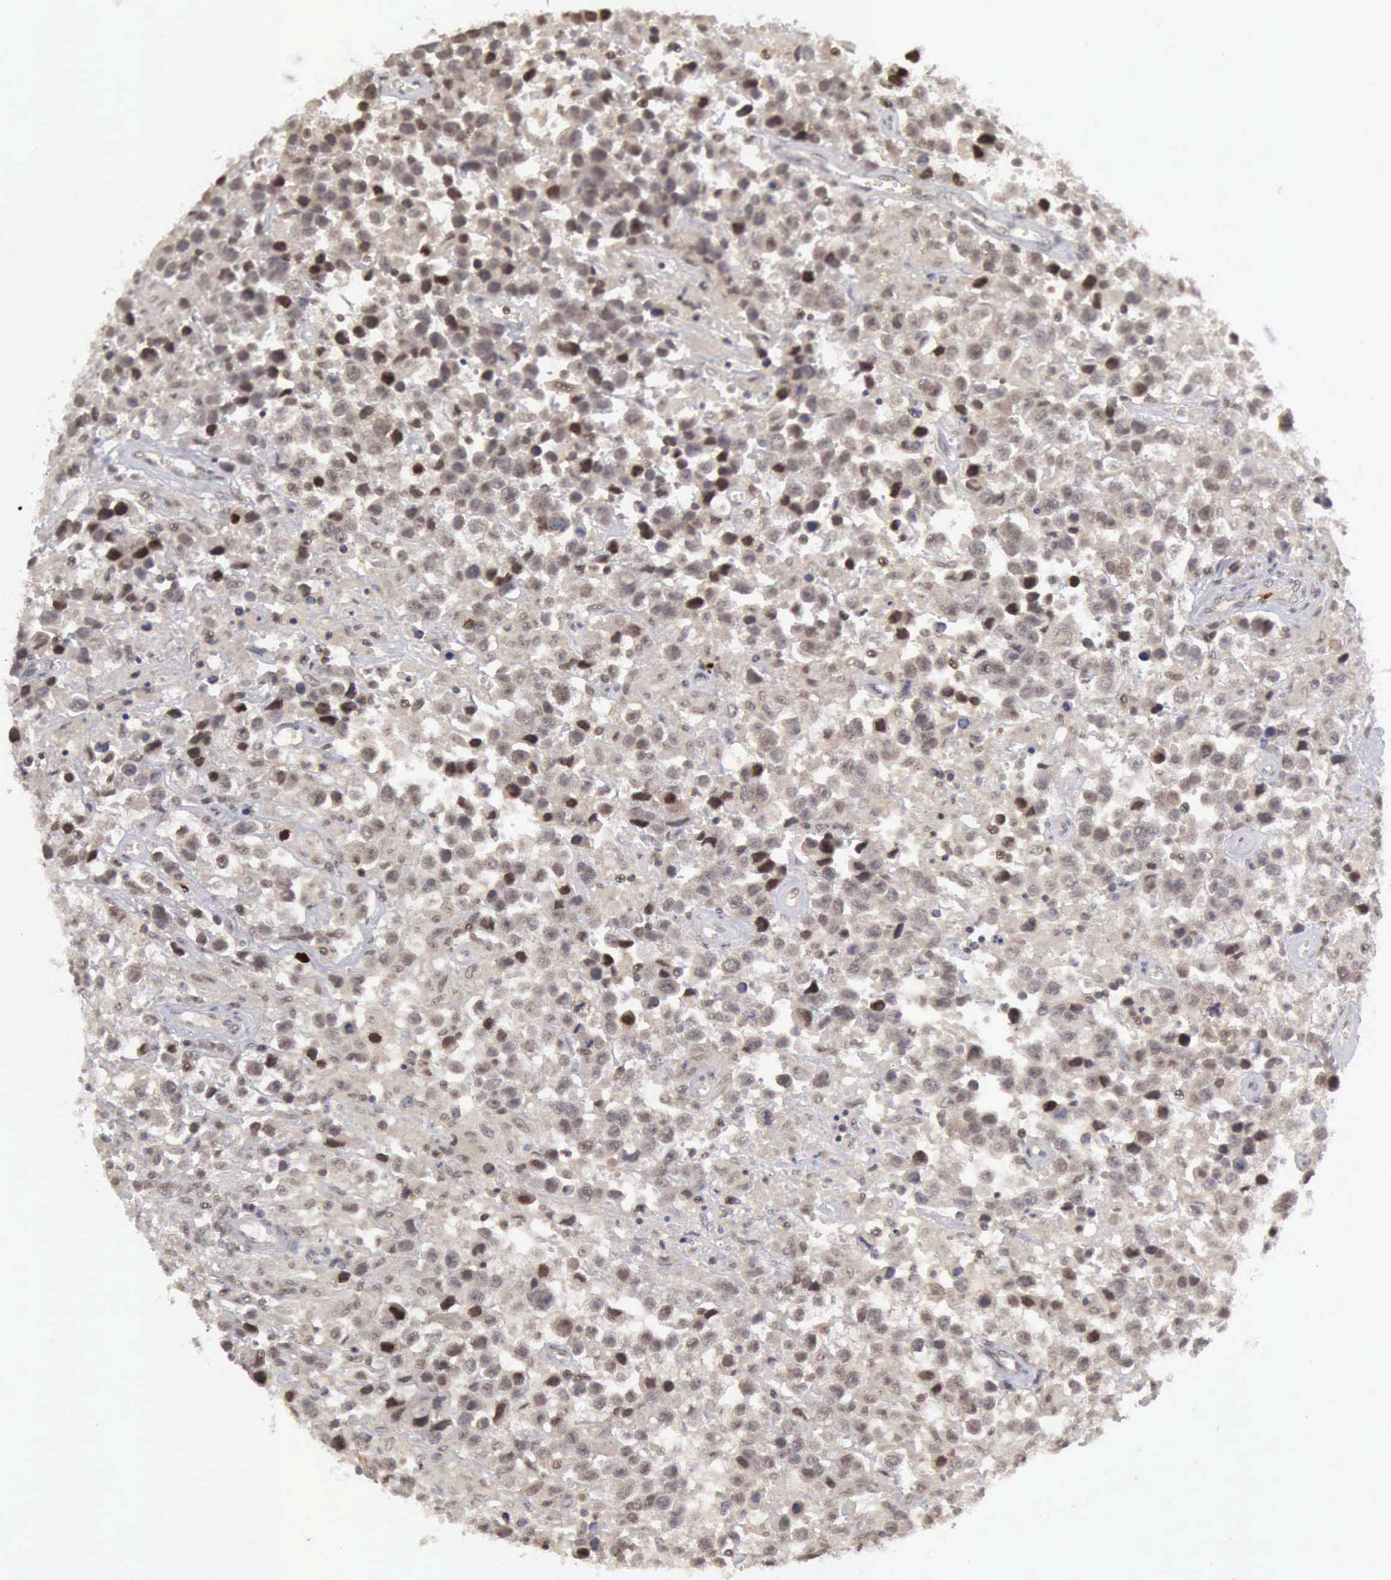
{"staining": {"intensity": "weak", "quantity": "25%-75%", "location": "cytoplasmic/membranous,nuclear"}, "tissue": "testis cancer", "cell_type": "Tumor cells", "image_type": "cancer", "snomed": [{"axis": "morphology", "description": "Seminoma, NOS"}, {"axis": "topography", "description": "Testis"}], "caption": "Immunohistochemistry (IHC) (DAB) staining of seminoma (testis) reveals weak cytoplasmic/membranous and nuclear protein expression in approximately 25%-75% of tumor cells. (DAB IHC with brightfield microscopy, high magnification).", "gene": "CDKN2A", "patient": {"sex": "male", "age": 43}}